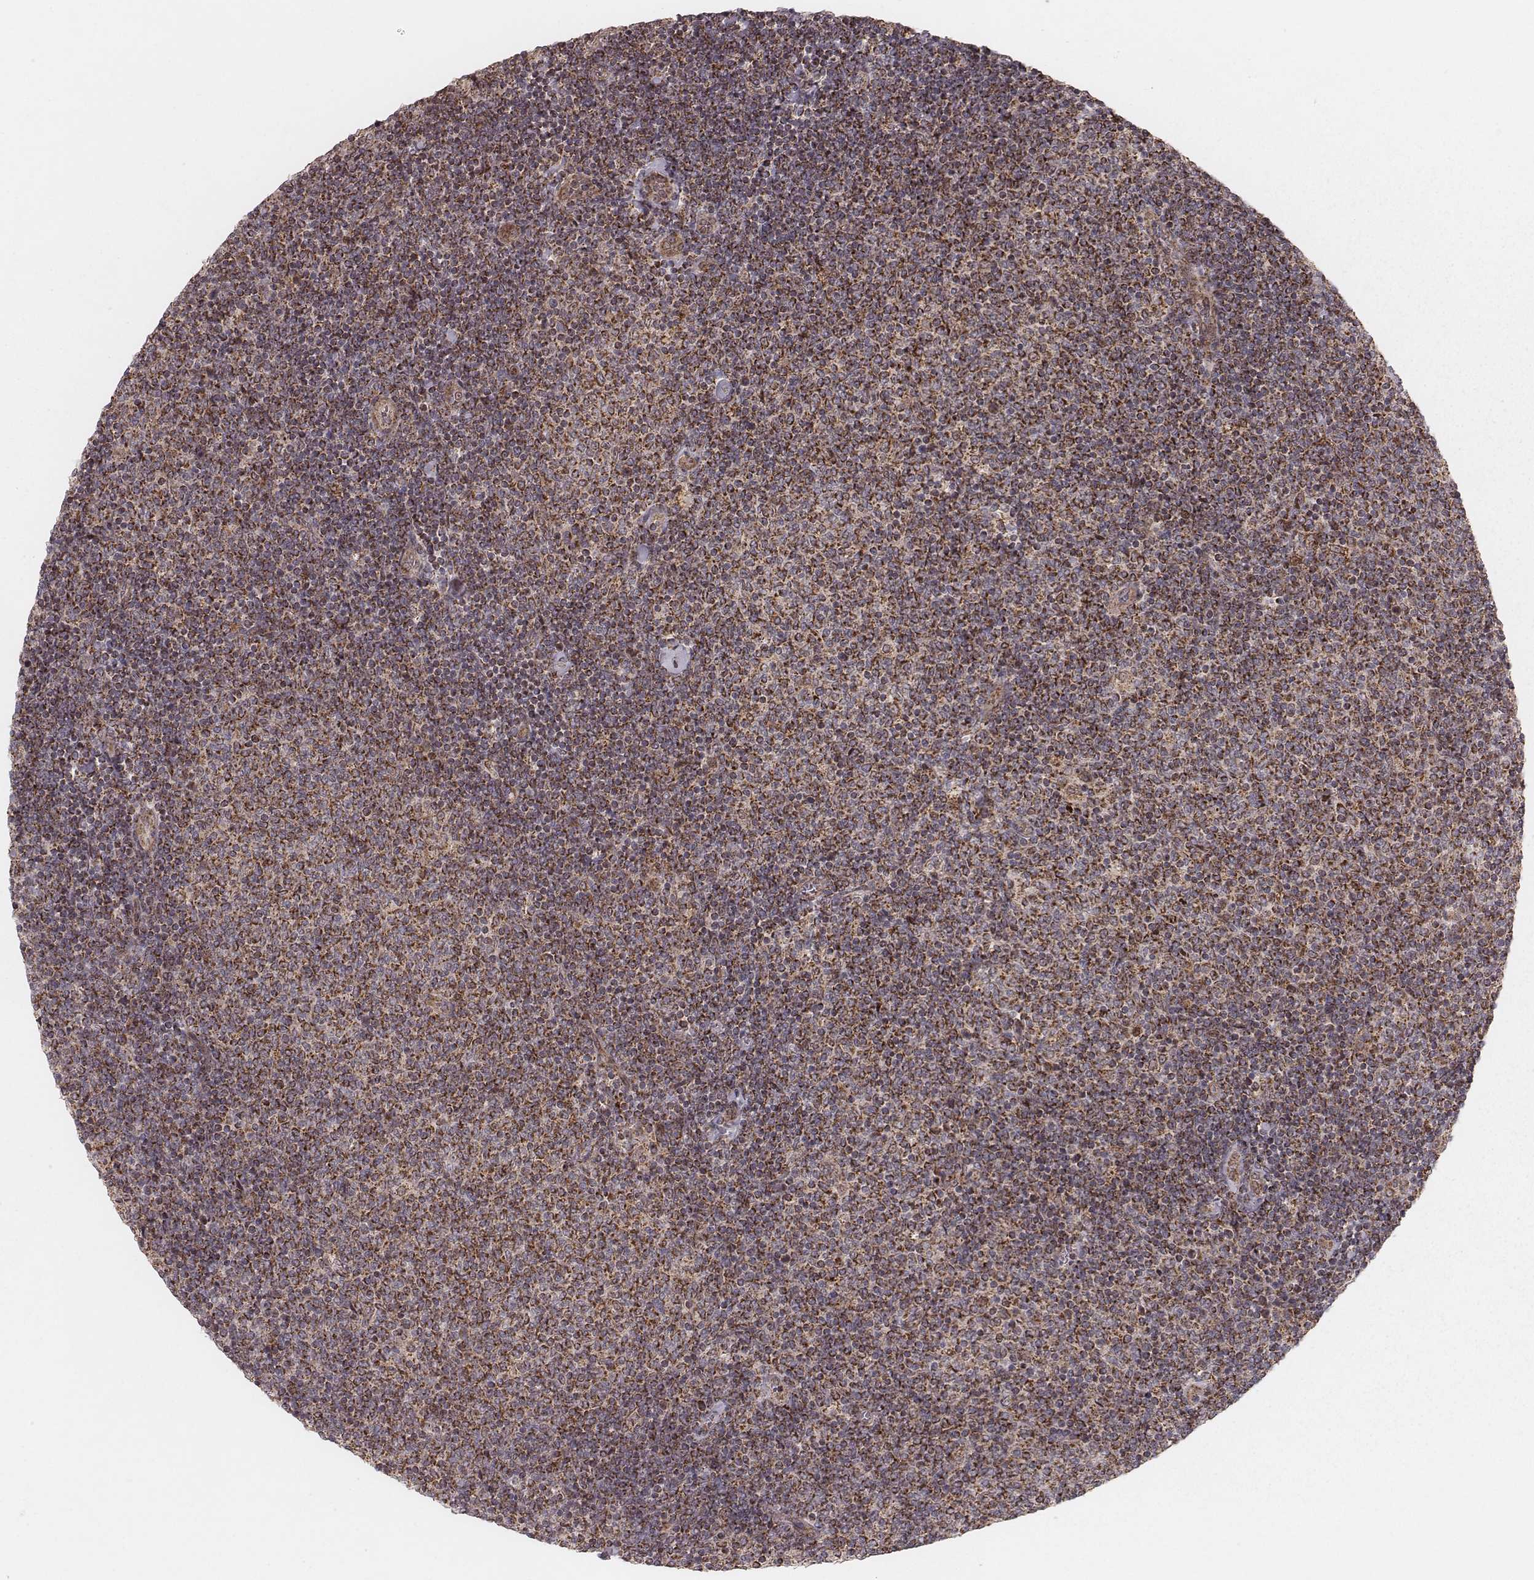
{"staining": {"intensity": "strong", "quantity": ">75%", "location": "cytoplasmic/membranous"}, "tissue": "lymphoma", "cell_type": "Tumor cells", "image_type": "cancer", "snomed": [{"axis": "morphology", "description": "Malignant lymphoma, non-Hodgkin's type, Low grade"}, {"axis": "topography", "description": "Lymph node"}], "caption": "A photomicrograph of malignant lymphoma, non-Hodgkin's type (low-grade) stained for a protein shows strong cytoplasmic/membranous brown staining in tumor cells.", "gene": "NDUFA7", "patient": {"sex": "male", "age": 52}}